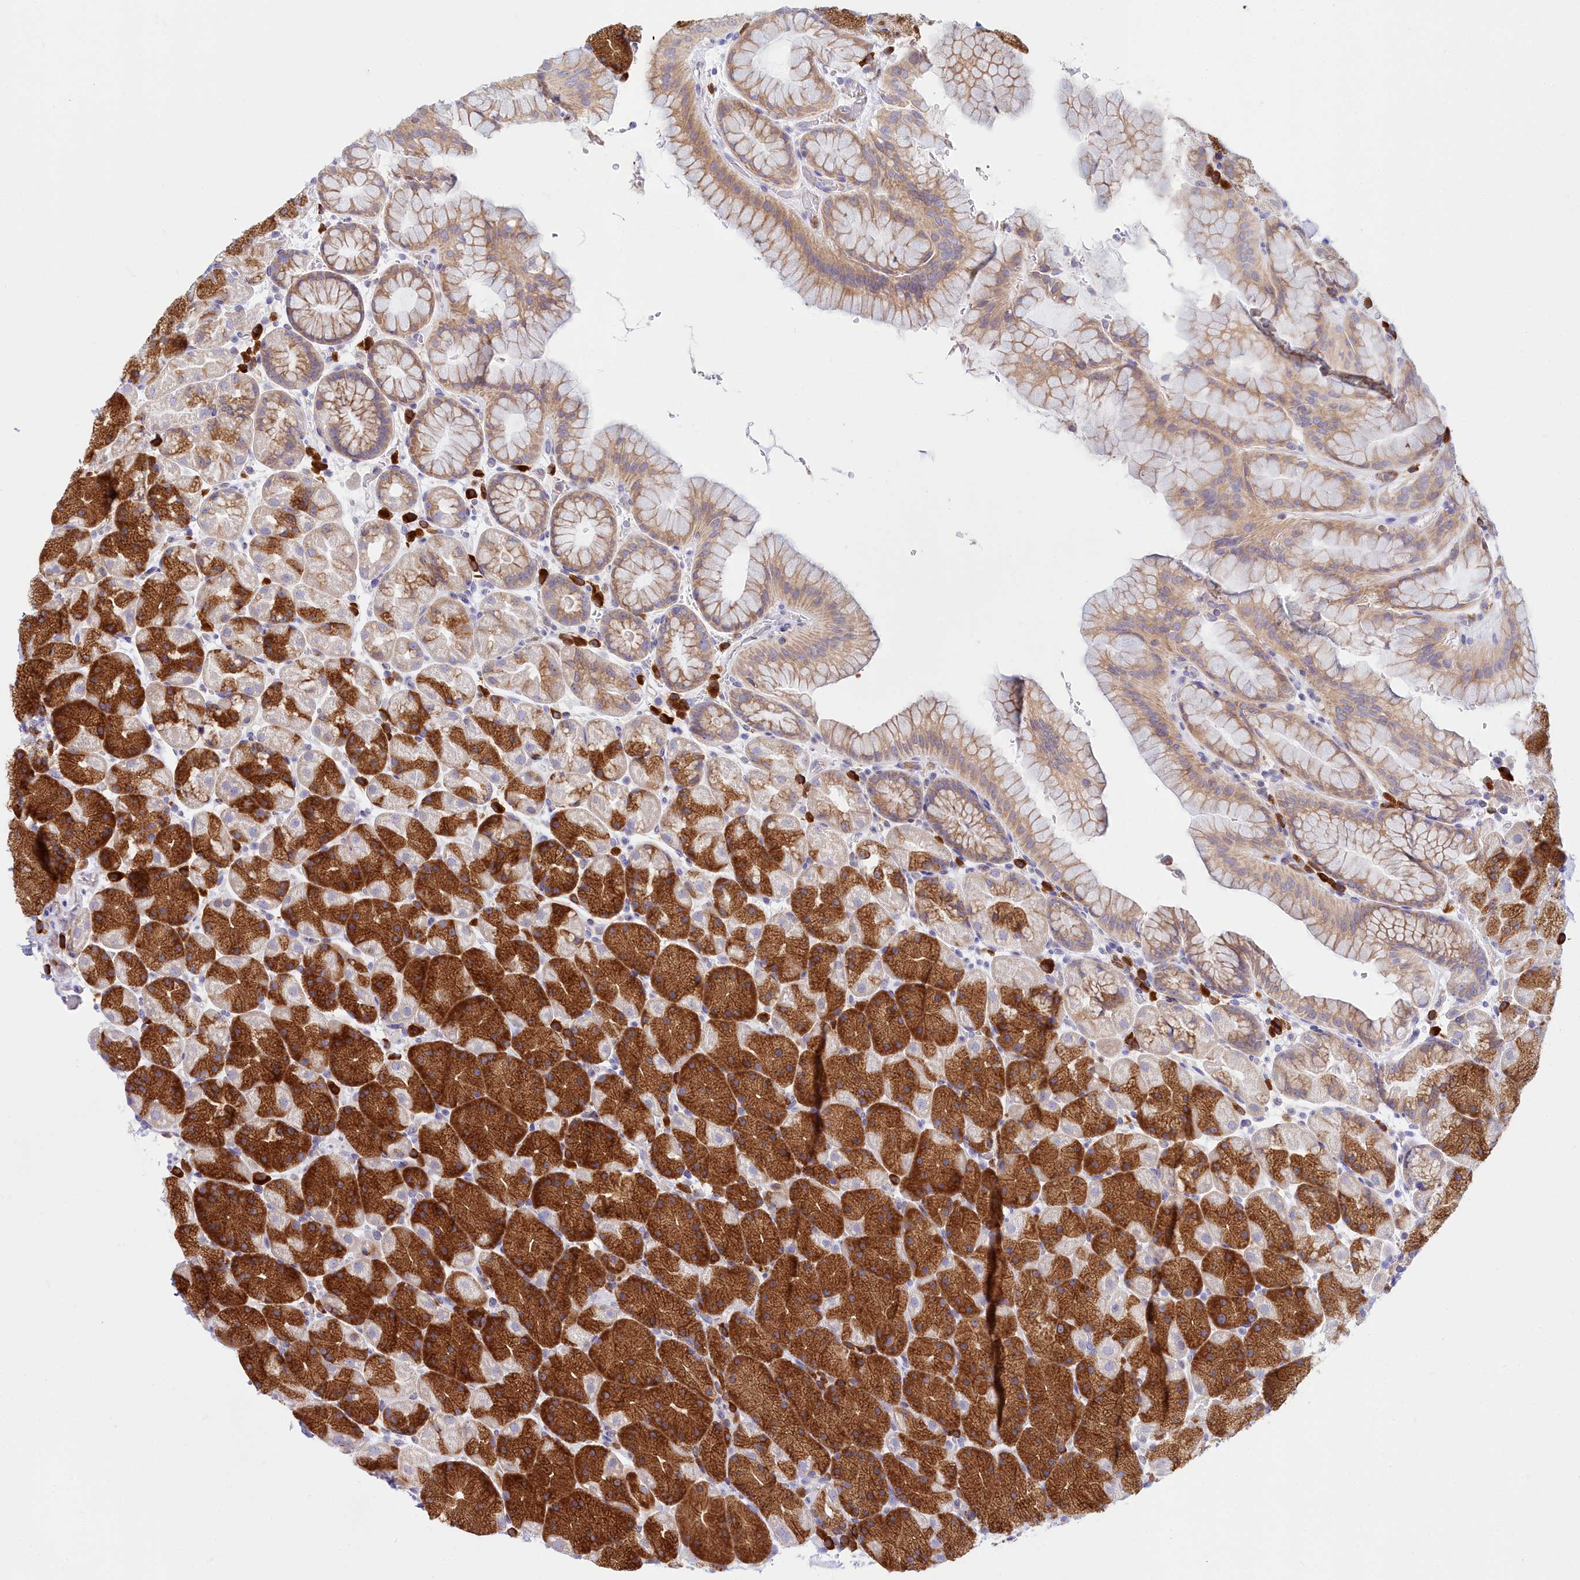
{"staining": {"intensity": "strong", "quantity": "25%-75%", "location": "cytoplasmic/membranous"}, "tissue": "stomach", "cell_type": "Glandular cells", "image_type": "normal", "snomed": [{"axis": "morphology", "description": "Normal tissue, NOS"}, {"axis": "topography", "description": "Stomach, upper"}, {"axis": "topography", "description": "Stomach, lower"}], "caption": "This histopathology image shows immunohistochemistry staining of benign human stomach, with high strong cytoplasmic/membranous positivity in about 25%-75% of glandular cells.", "gene": "HM13", "patient": {"sex": "male", "age": 67}}